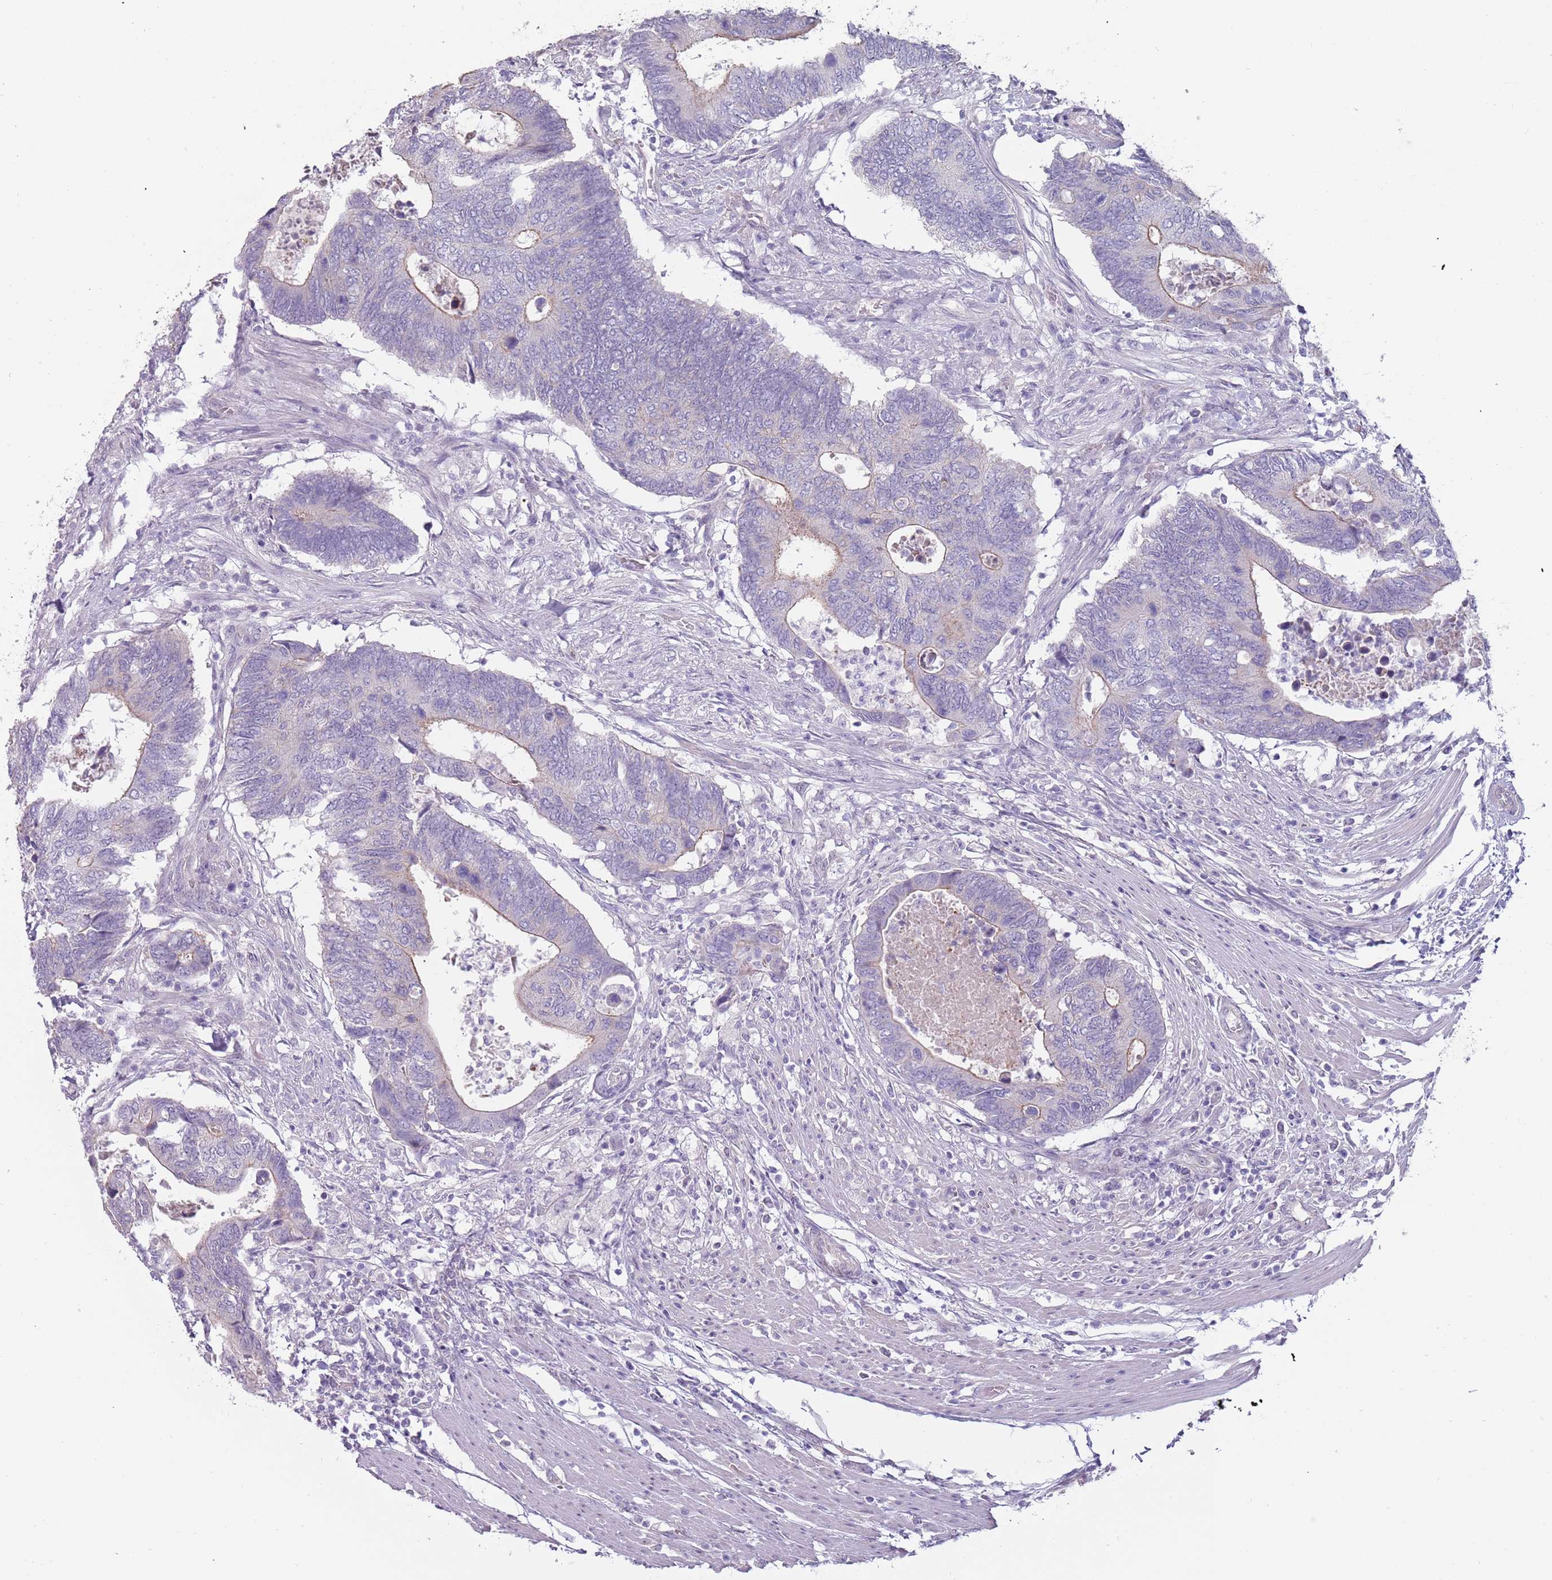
{"staining": {"intensity": "weak", "quantity": "<25%", "location": "cytoplasmic/membranous"}, "tissue": "colorectal cancer", "cell_type": "Tumor cells", "image_type": "cancer", "snomed": [{"axis": "morphology", "description": "Adenocarcinoma, NOS"}, {"axis": "topography", "description": "Colon"}], "caption": "High magnification brightfield microscopy of colorectal adenocarcinoma stained with DAB (brown) and counterstained with hematoxylin (blue): tumor cells show no significant positivity. Brightfield microscopy of immunohistochemistry (IHC) stained with DAB (brown) and hematoxylin (blue), captured at high magnification.", "gene": "RFX2", "patient": {"sex": "male", "age": 87}}